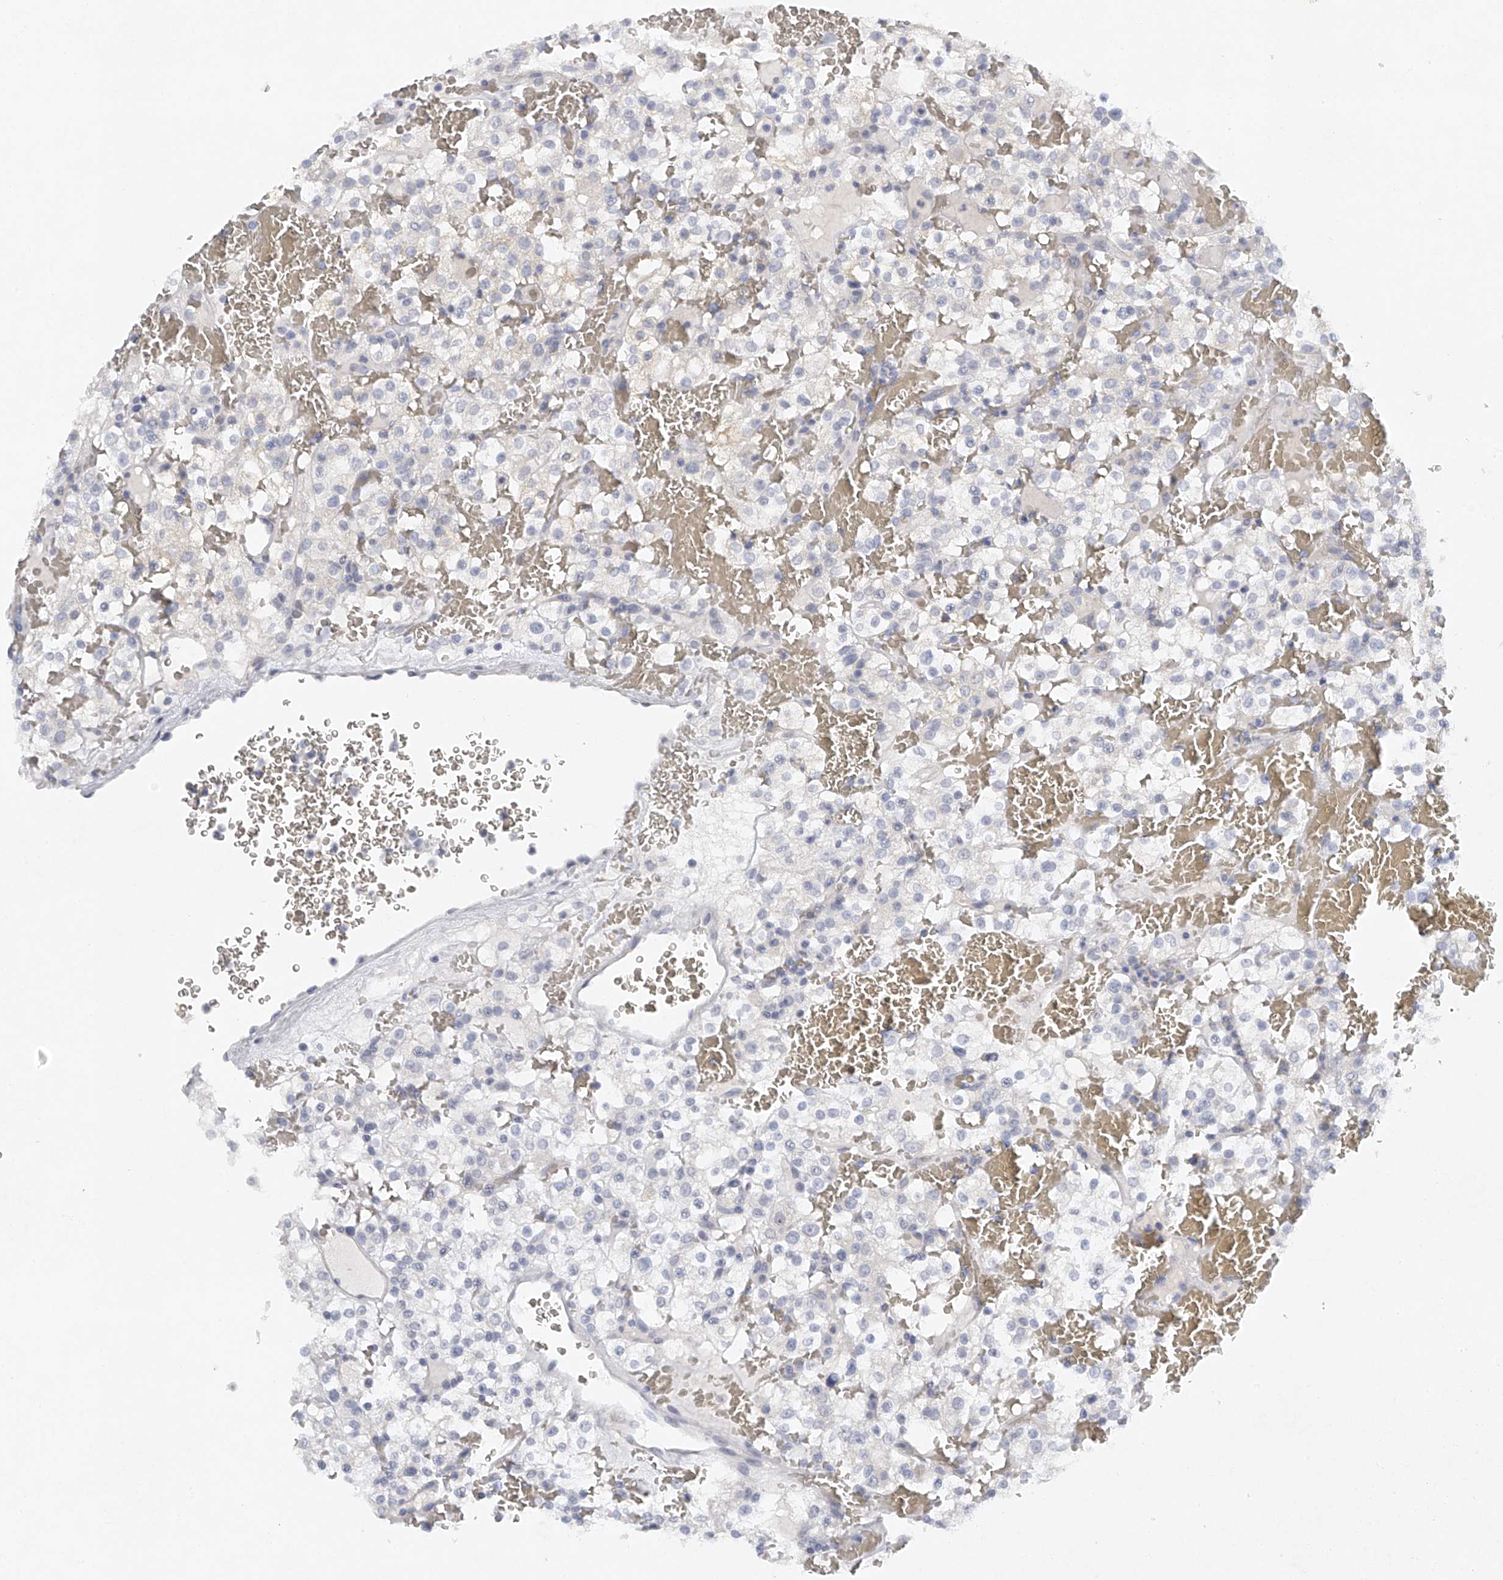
{"staining": {"intensity": "negative", "quantity": "none", "location": "none"}, "tissue": "renal cancer", "cell_type": "Tumor cells", "image_type": "cancer", "snomed": [{"axis": "morphology", "description": "Normal tissue, NOS"}, {"axis": "morphology", "description": "Adenocarcinoma, NOS"}, {"axis": "topography", "description": "Kidney"}], "caption": "Image shows no significant protein staining in tumor cells of renal cancer (adenocarcinoma).", "gene": "FAT2", "patient": {"sex": "female", "age": 72}}